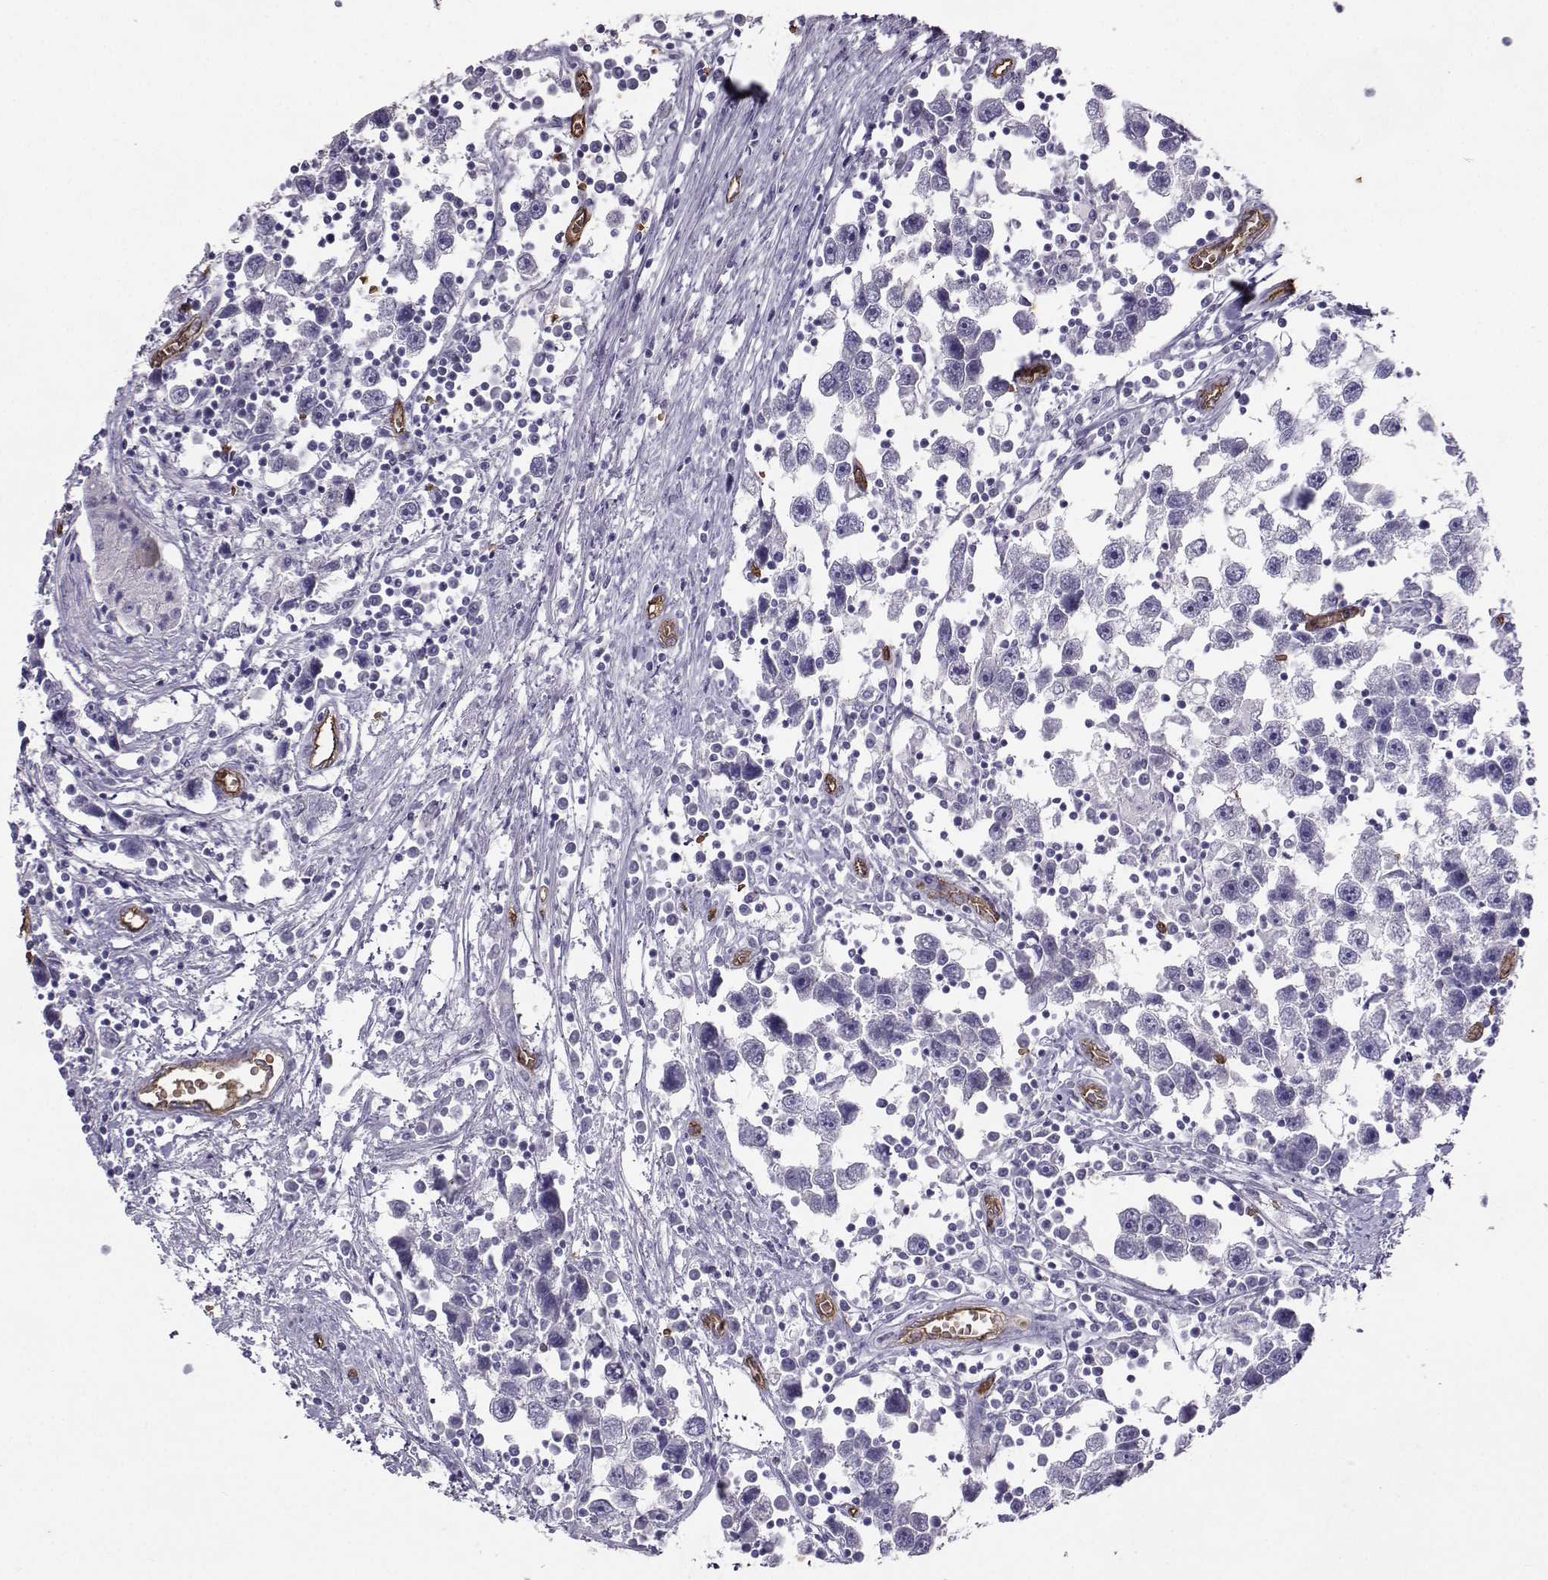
{"staining": {"intensity": "negative", "quantity": "none", "location": "none"}, "tissue": "testis cancer", "cell_type": "Tumor cells", "image_type": "cancer", "snomed": [{"axis": "morphology", "description": "Seminoma, NOS"}, {"axis": "topography", "description": "Testis"}], "caption": "Immunohistochemistry of human testis seminoma reveals no staining in tumor cells.", "gene": "CLUL1", "patient": {"sex": "male", "age": 30}}